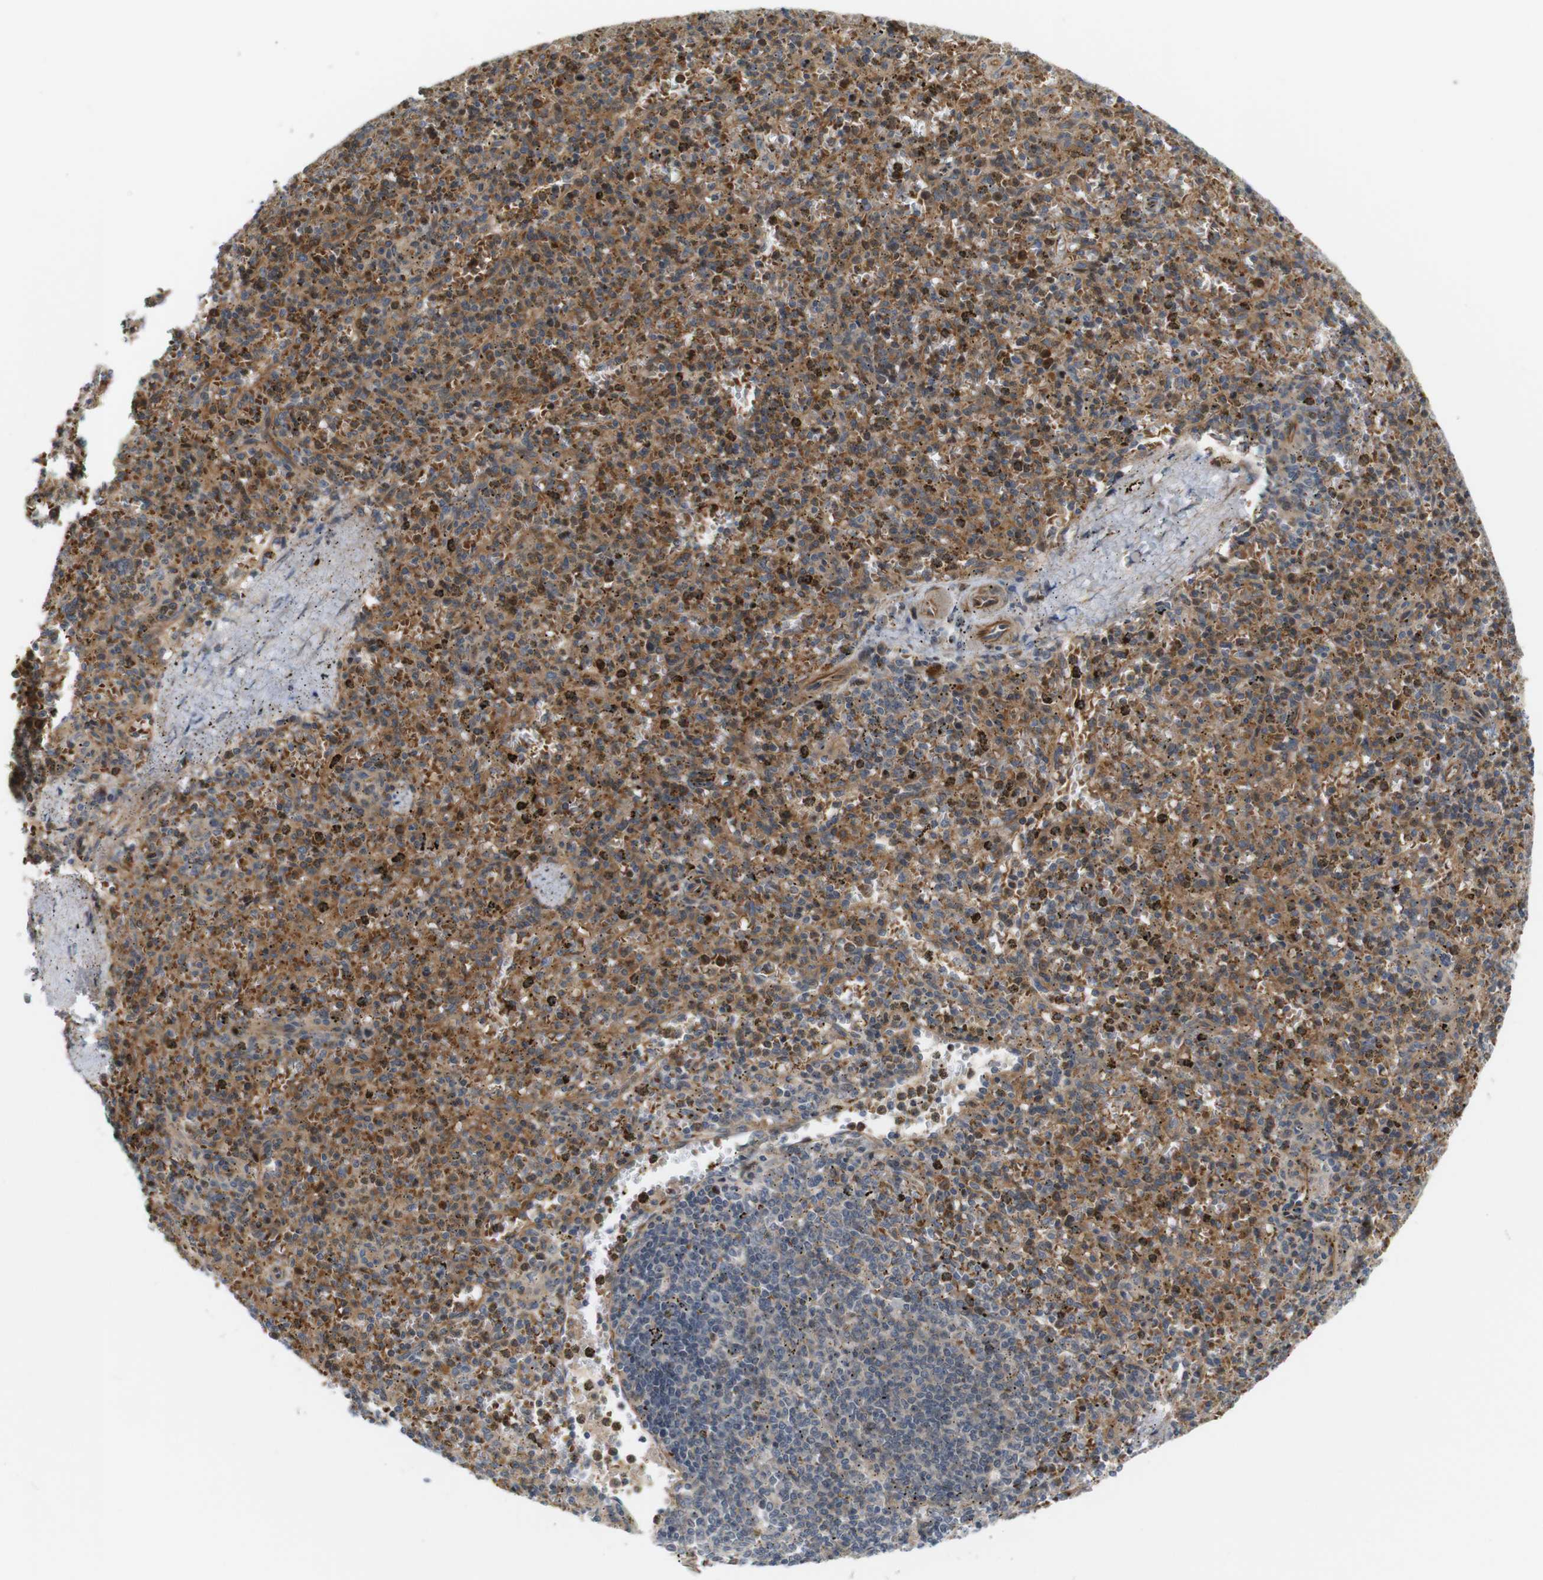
{"staining": {"intensity": "moderate", "quantity": ">75%", "location": "cytoplasmic/membranous"}, "tissue": "spleen", "cell_type": "Cells in red pulp", "image_type": "normal", "snomed": [{"axis": "morphology", "description": "Normal tissue, NOS"}, {"axis": "topography", "description": "Spleen"}], "caption": "Moderate cytoplasmic/membranous staining is present in approximately >75% of cells in red pulp in benign spleen.", "gene": "RPTOR", "patient": {"sex": "male", "age": 72}}